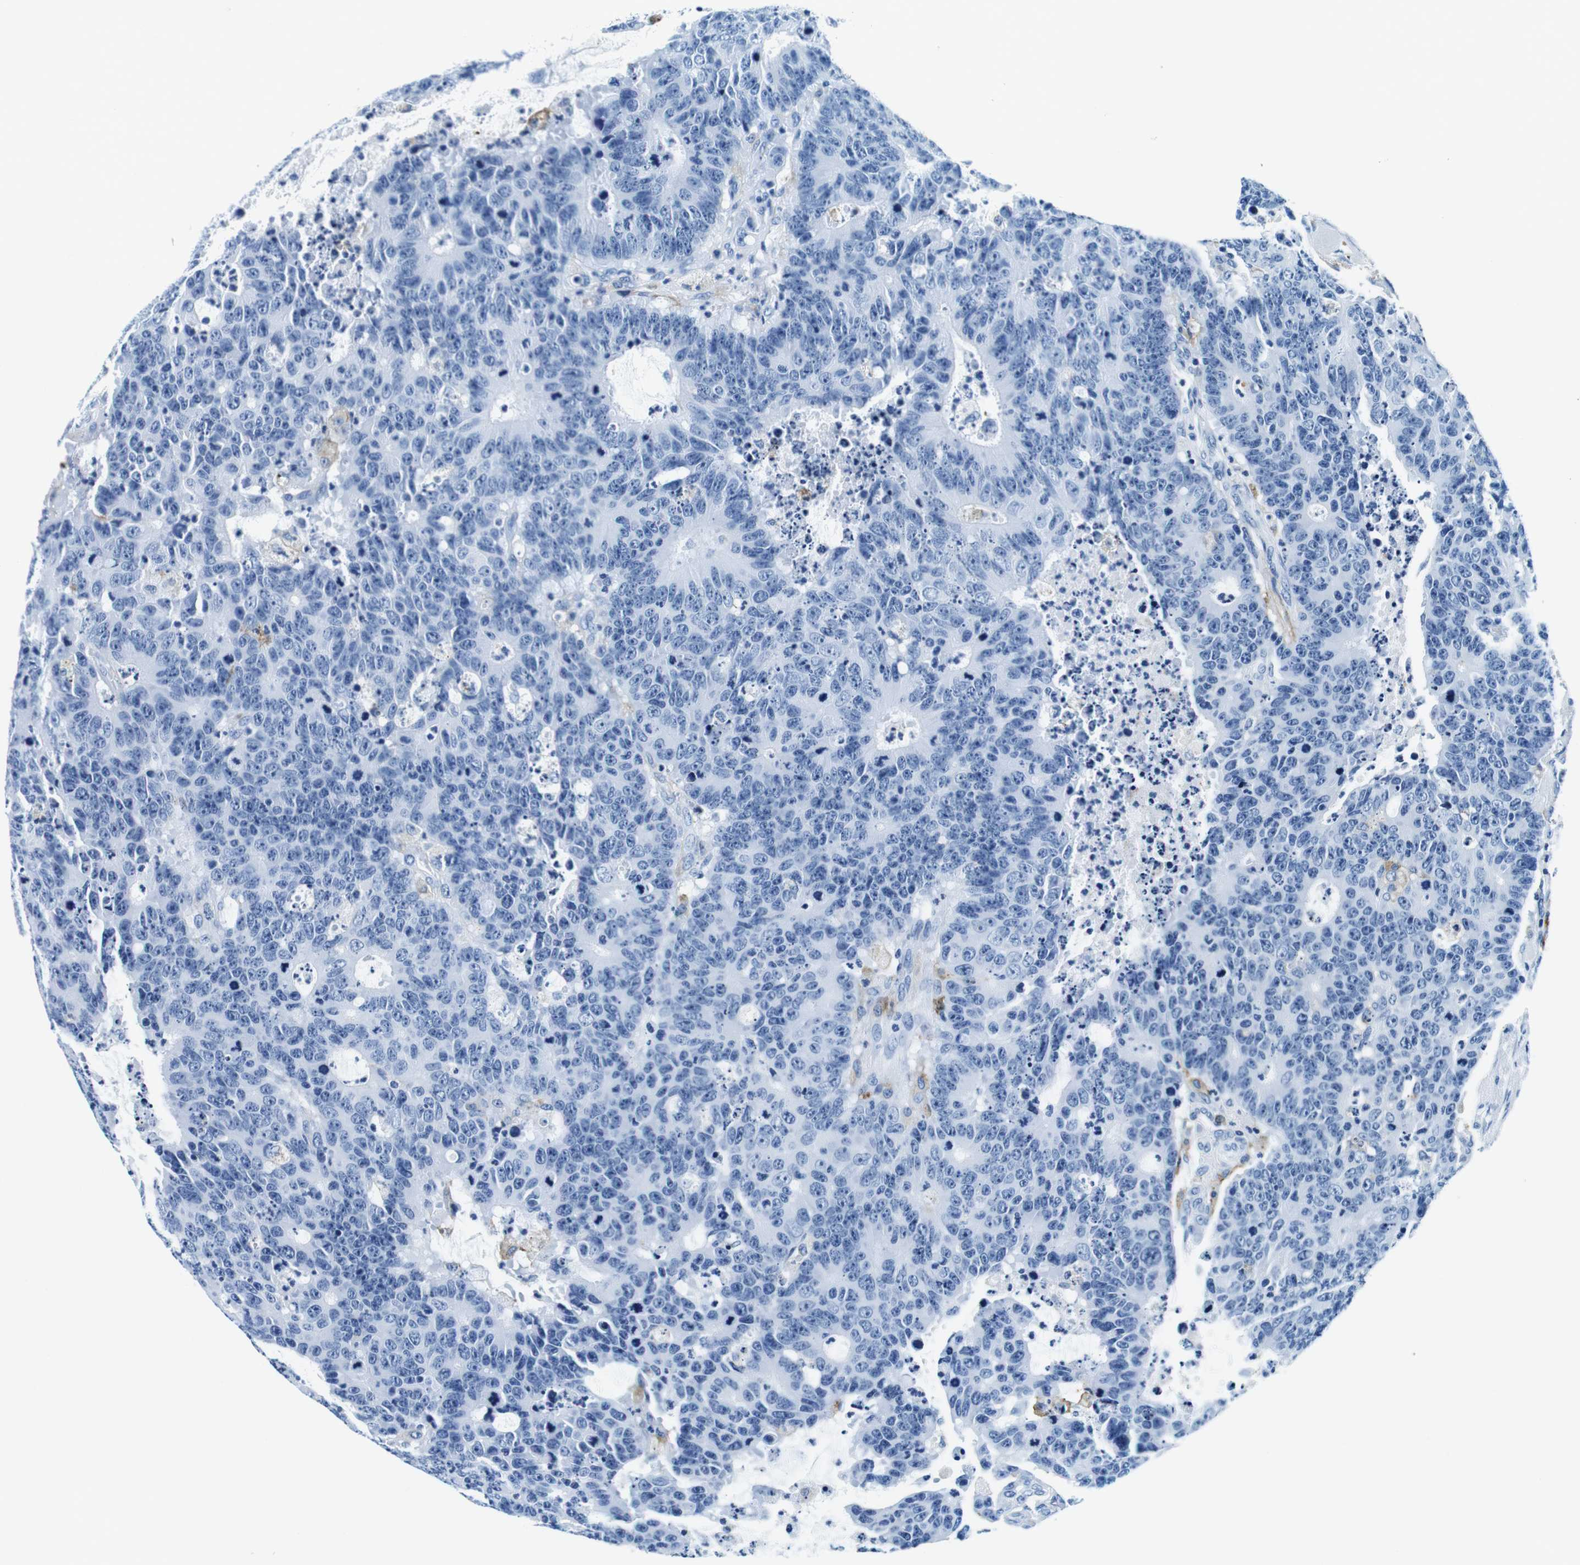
{"staining": {"intensity": "negative", "quantity": "none", "location": "none"}, "tissue": "colorectal cancer", "cell_type": "Tumor cells", "image_type": "cancer", "snomed": [{"axis": "morphology", "description": "Adenocarcinoma, NOS"}, {"axis": "topography", "description": "Colon"}], "caption": "This is an immunohistochemistry (IHC) micrograph of human adenocarcinoma (colorectal). There is no staining in tumor cells.", "gene": "HLA-DRB1", "patient": {"sex": "female", "age": 86}}